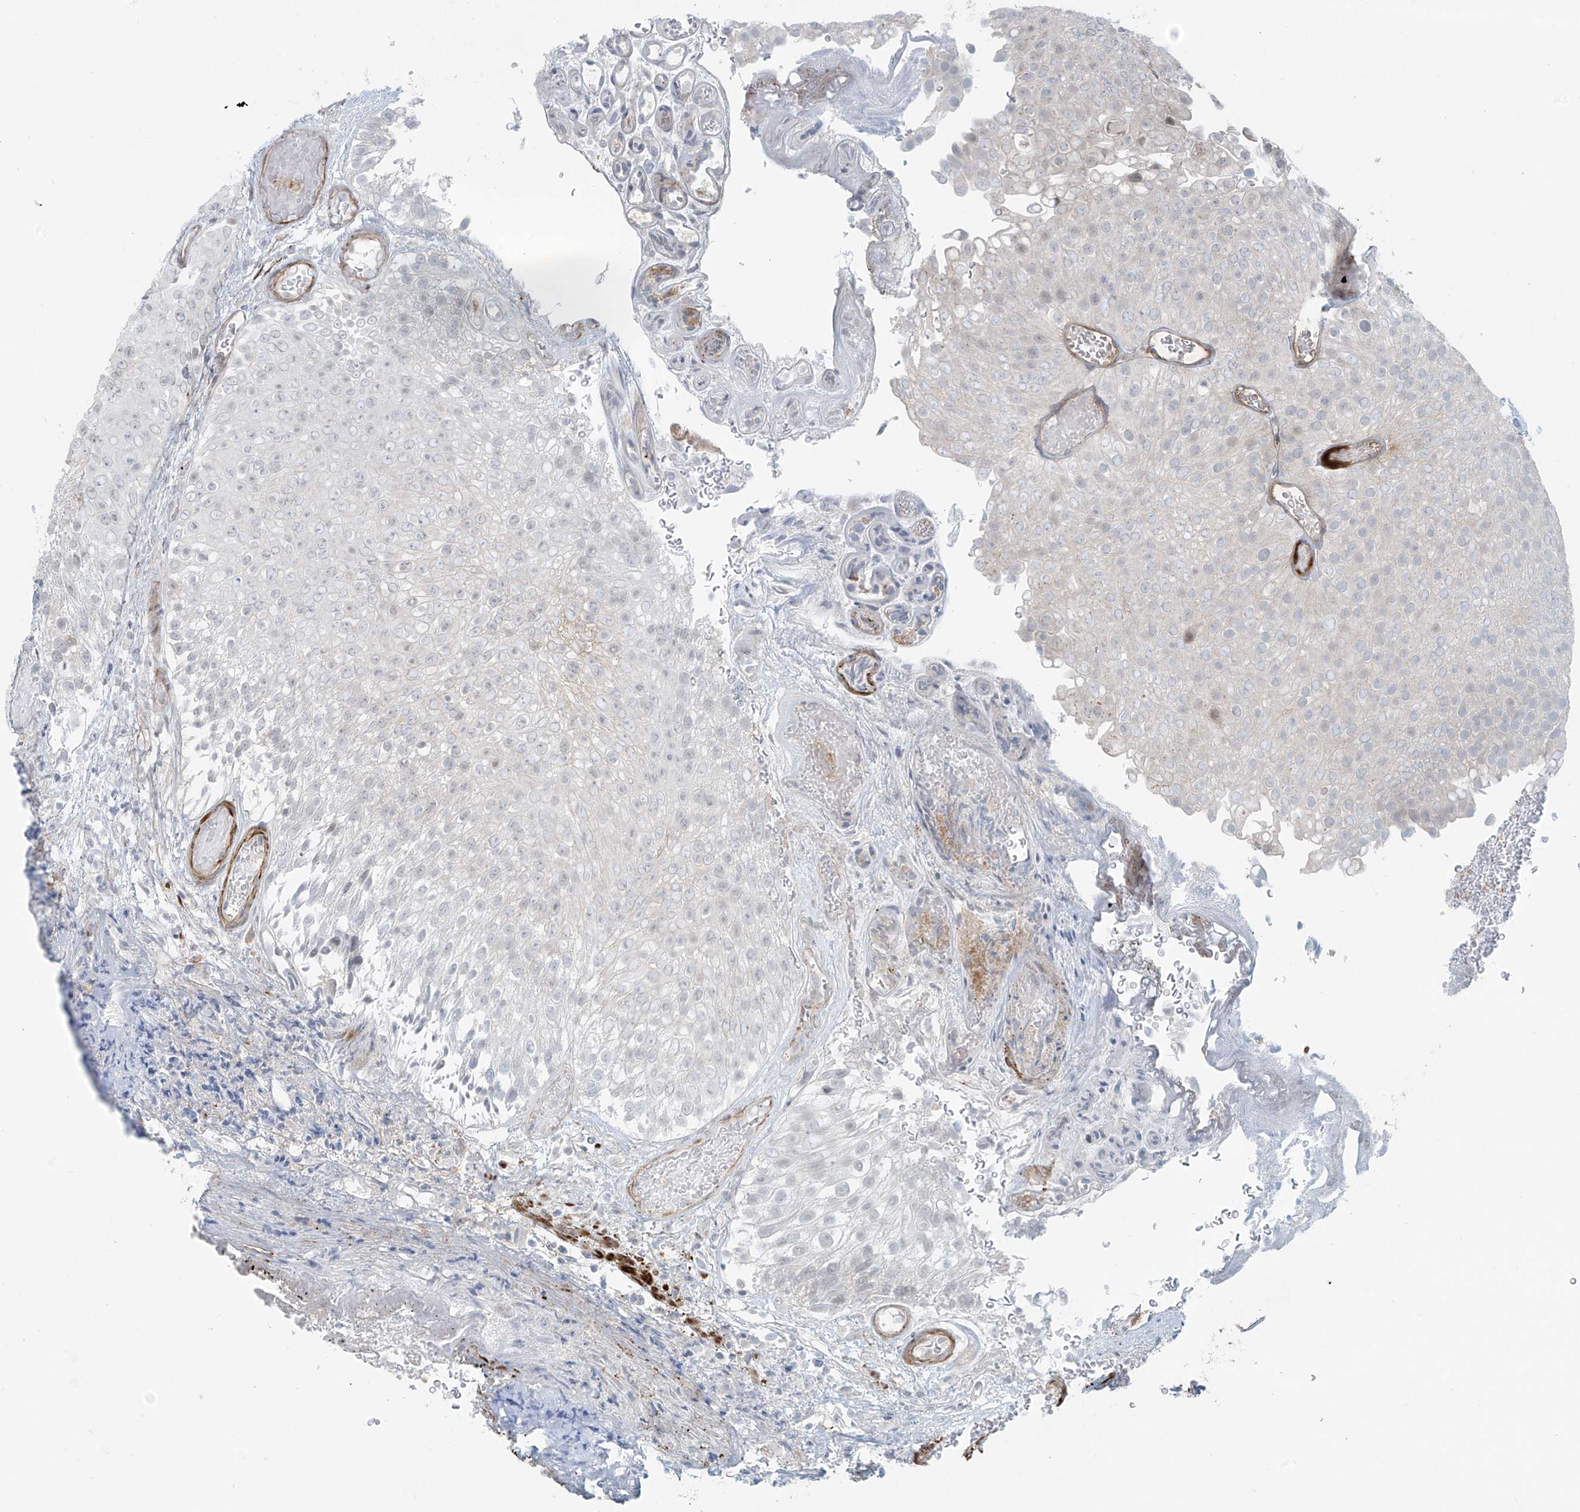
{"staining": {"intensity": "negative", "quantity": "none", "location": "none"}, "tissue": "urothelial cancer", "cell_type": "Tumor cells", "image_type": "cancer", "snomed": [{"axis": "morphology", "description": "Urothelial carcinoma, Low grade"}, {"axis": "topography", "description": "Urinary bladder"}], "caption": "High magnification brightfield microscopy of urothelial cancer stained with DAB (3,3'-diaminobenzidine) (brown) and counterstained with hematoxylin (blue): tumor cells show no significant positivity.", "gene": "RASGEF1A", "patient": {"sex": "male", "age": 78}}